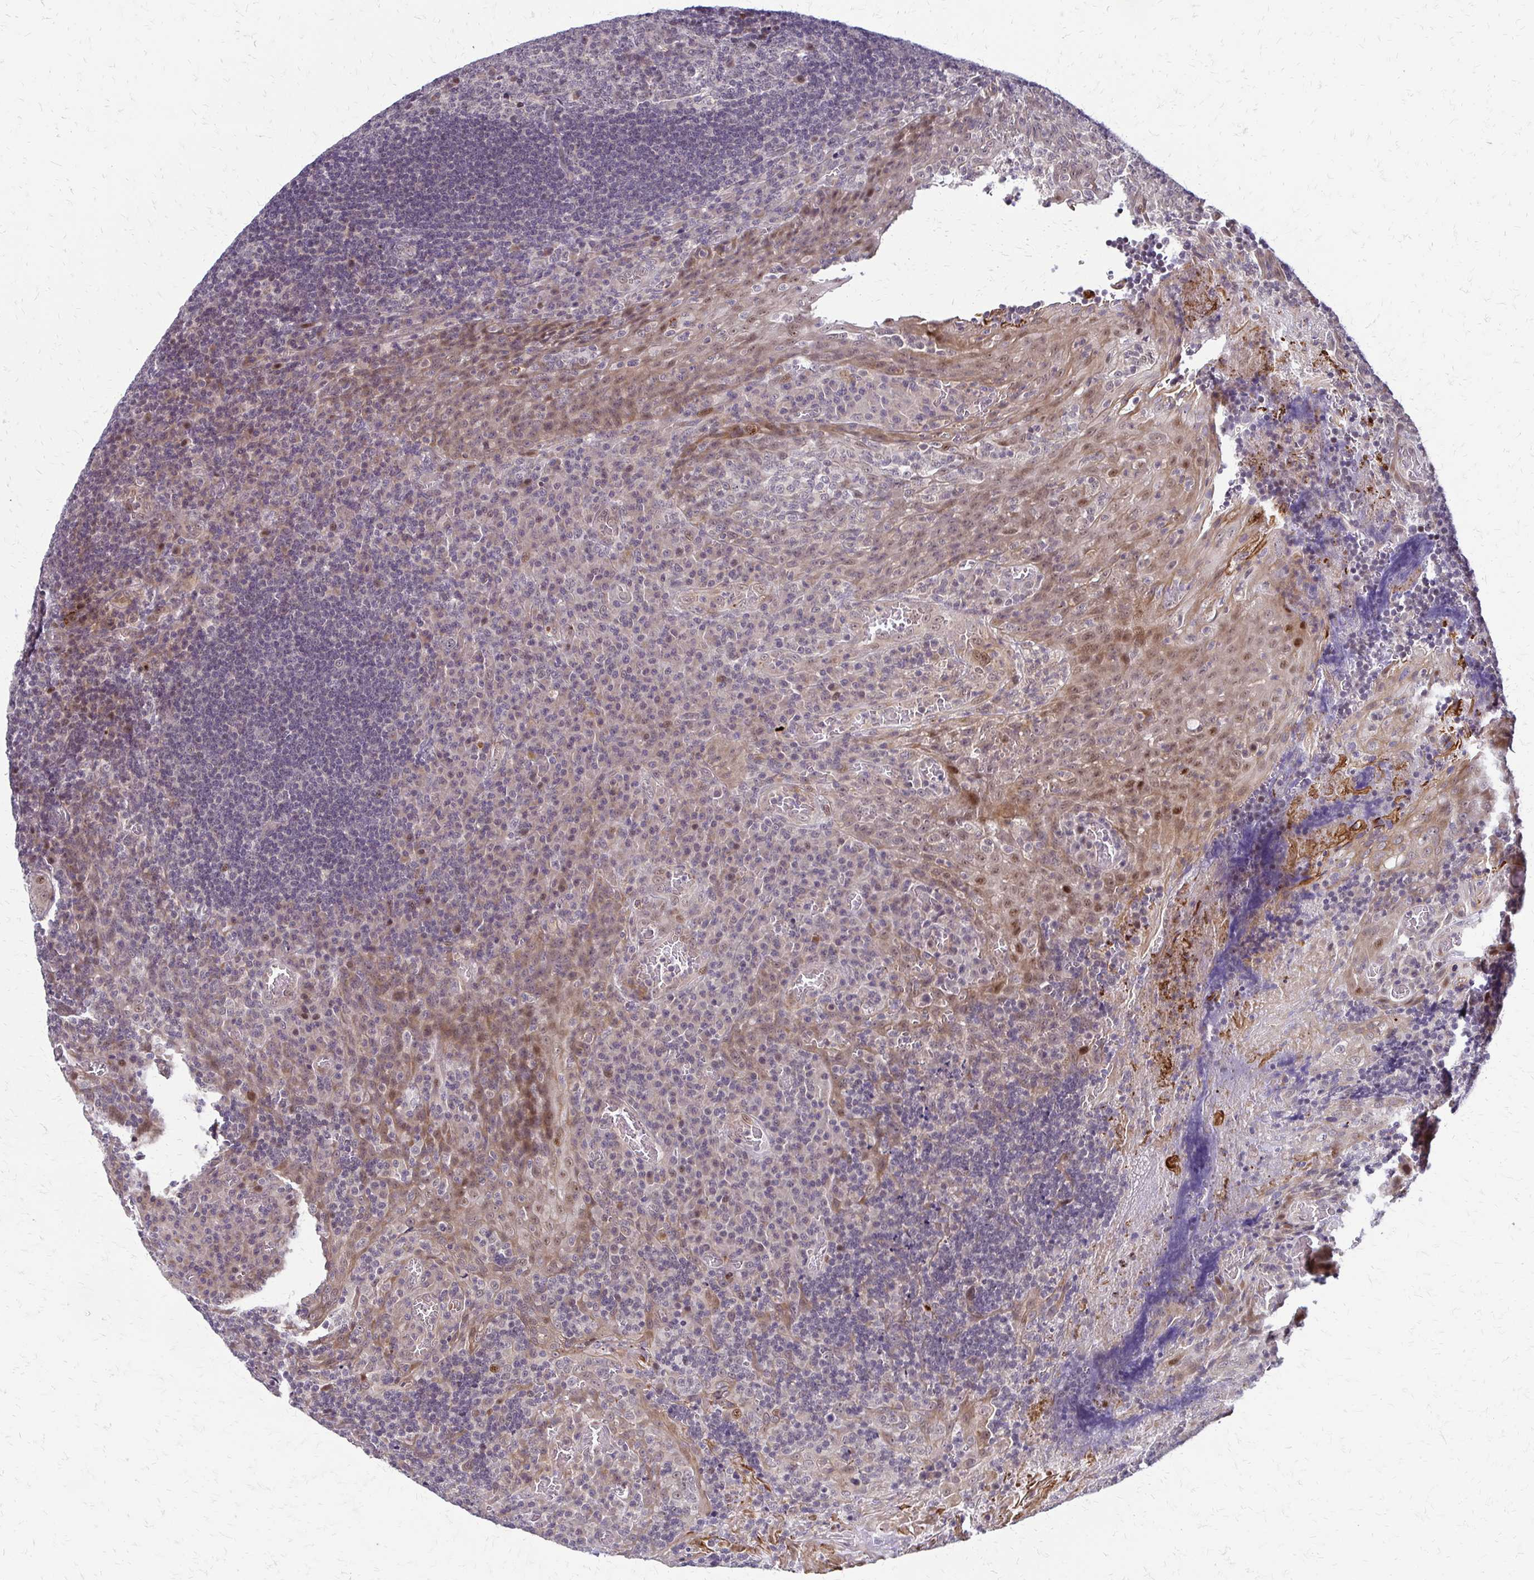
{"staining": {"intensity": "negative", "quantity": "none", "location": "none"}, "tissue": "tonsil", "cell_type": "Germinal center cells", "image_type": "normal", "snomed": [{"axis": "morphology", "description": "Normal tissue, NOS"}, {"axis": "topography", "description": "Tonsil"}], "caption": "The histopathology image reveals no staining of germinal center cells in benign tonsil.", "gene": "TRIR", "patient": {"sex": "male", "age": 17}}